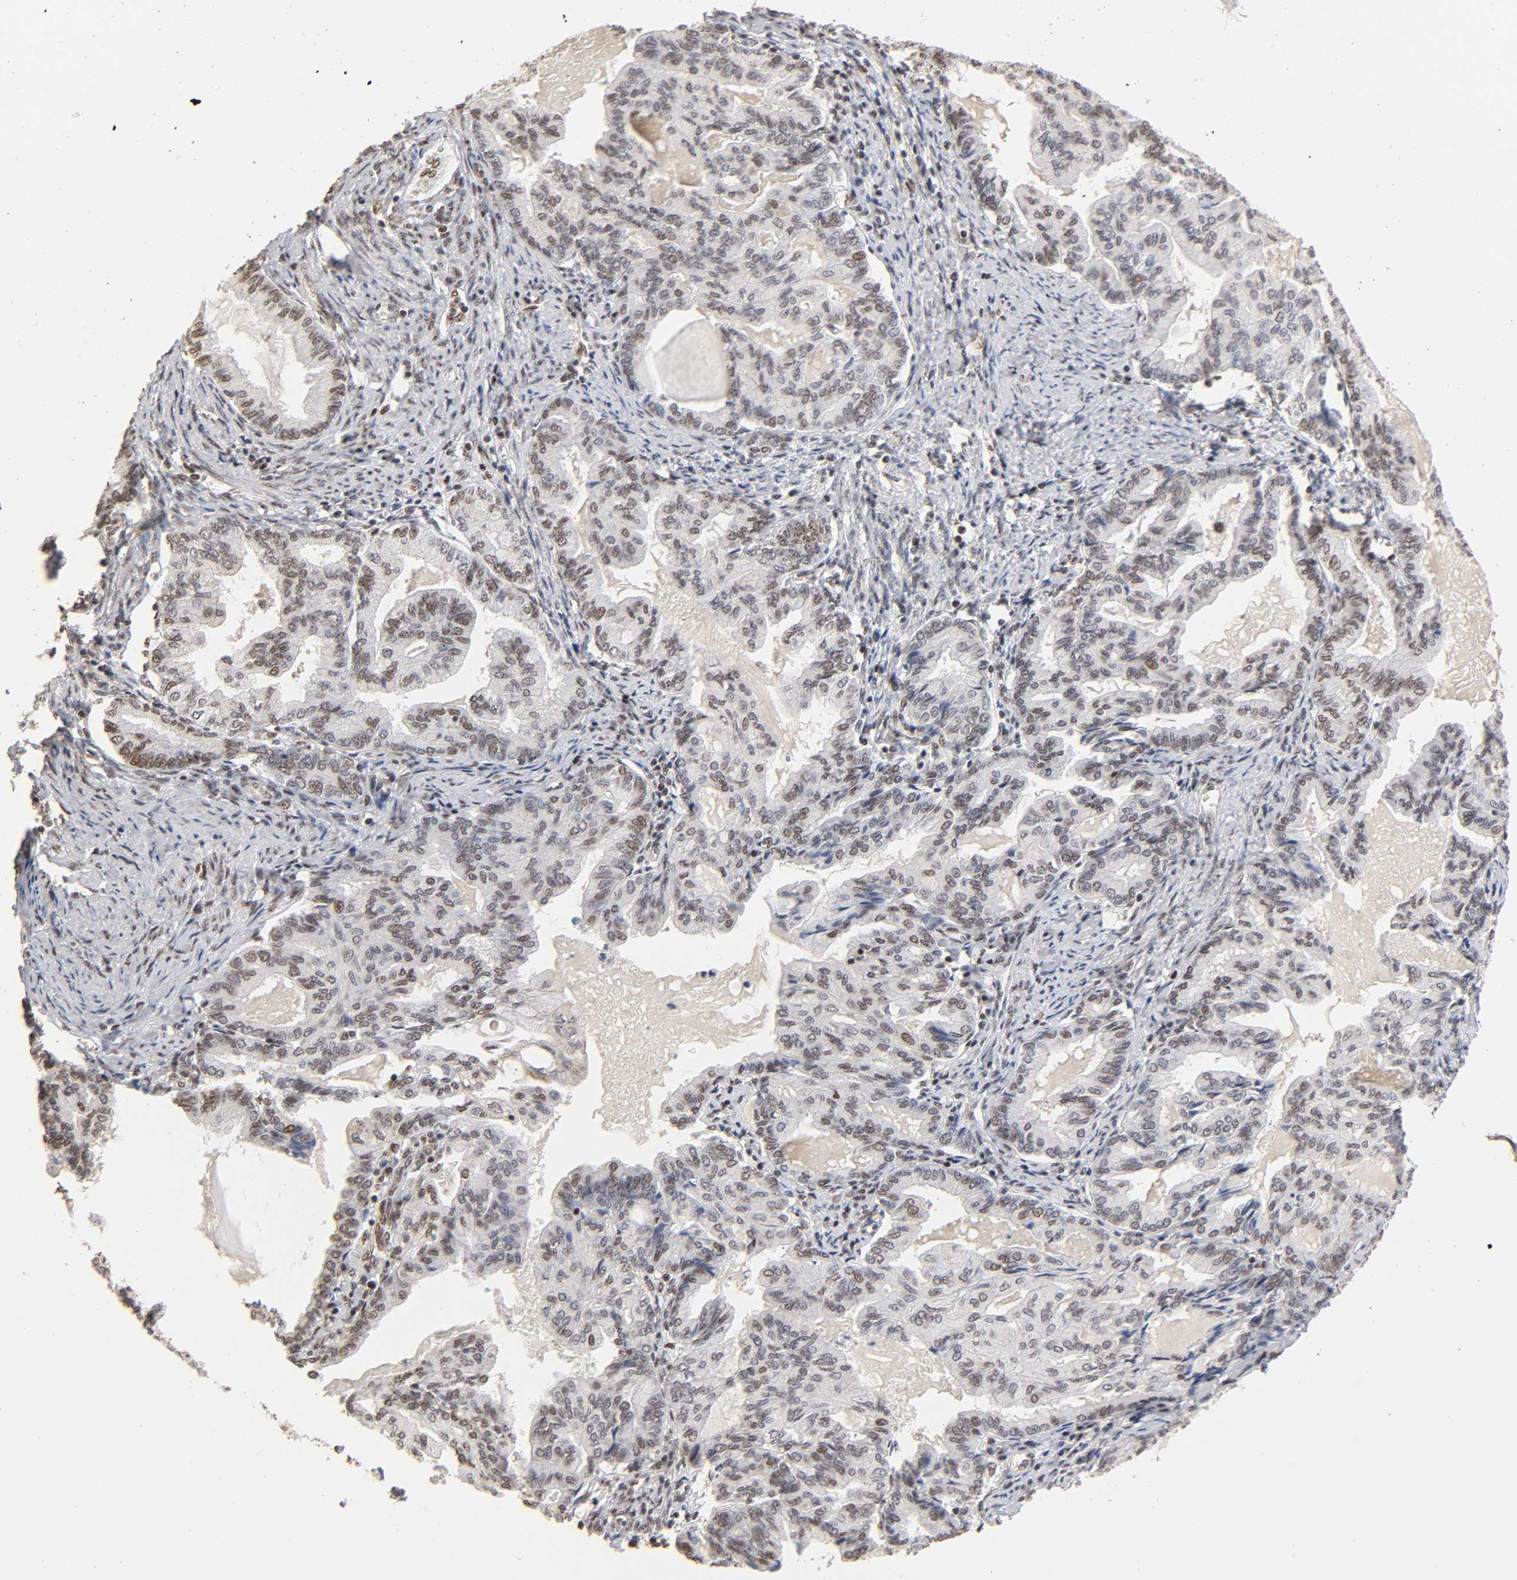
{"staining": {"intensity": "weak", "quantity": "25%-75%", "location": "nuclear"}, "tissue": "endometrial cancer", "cell_type": "Tumor cells", "image_type": "cancer", "snomed": [{"axis": "morphology", "description": "Adenocarcinoma, NOS"}, {"axis": "topography", "description": "Endometrium"}], "caption": "Human adenocarcinoma (endometrial) stained for a protein (brown) shows weak nuclear positive expression in about 25%-75% of tumor cells.", "gene": "TP53RK", "patient": {"sex": "female", "age": 86}}